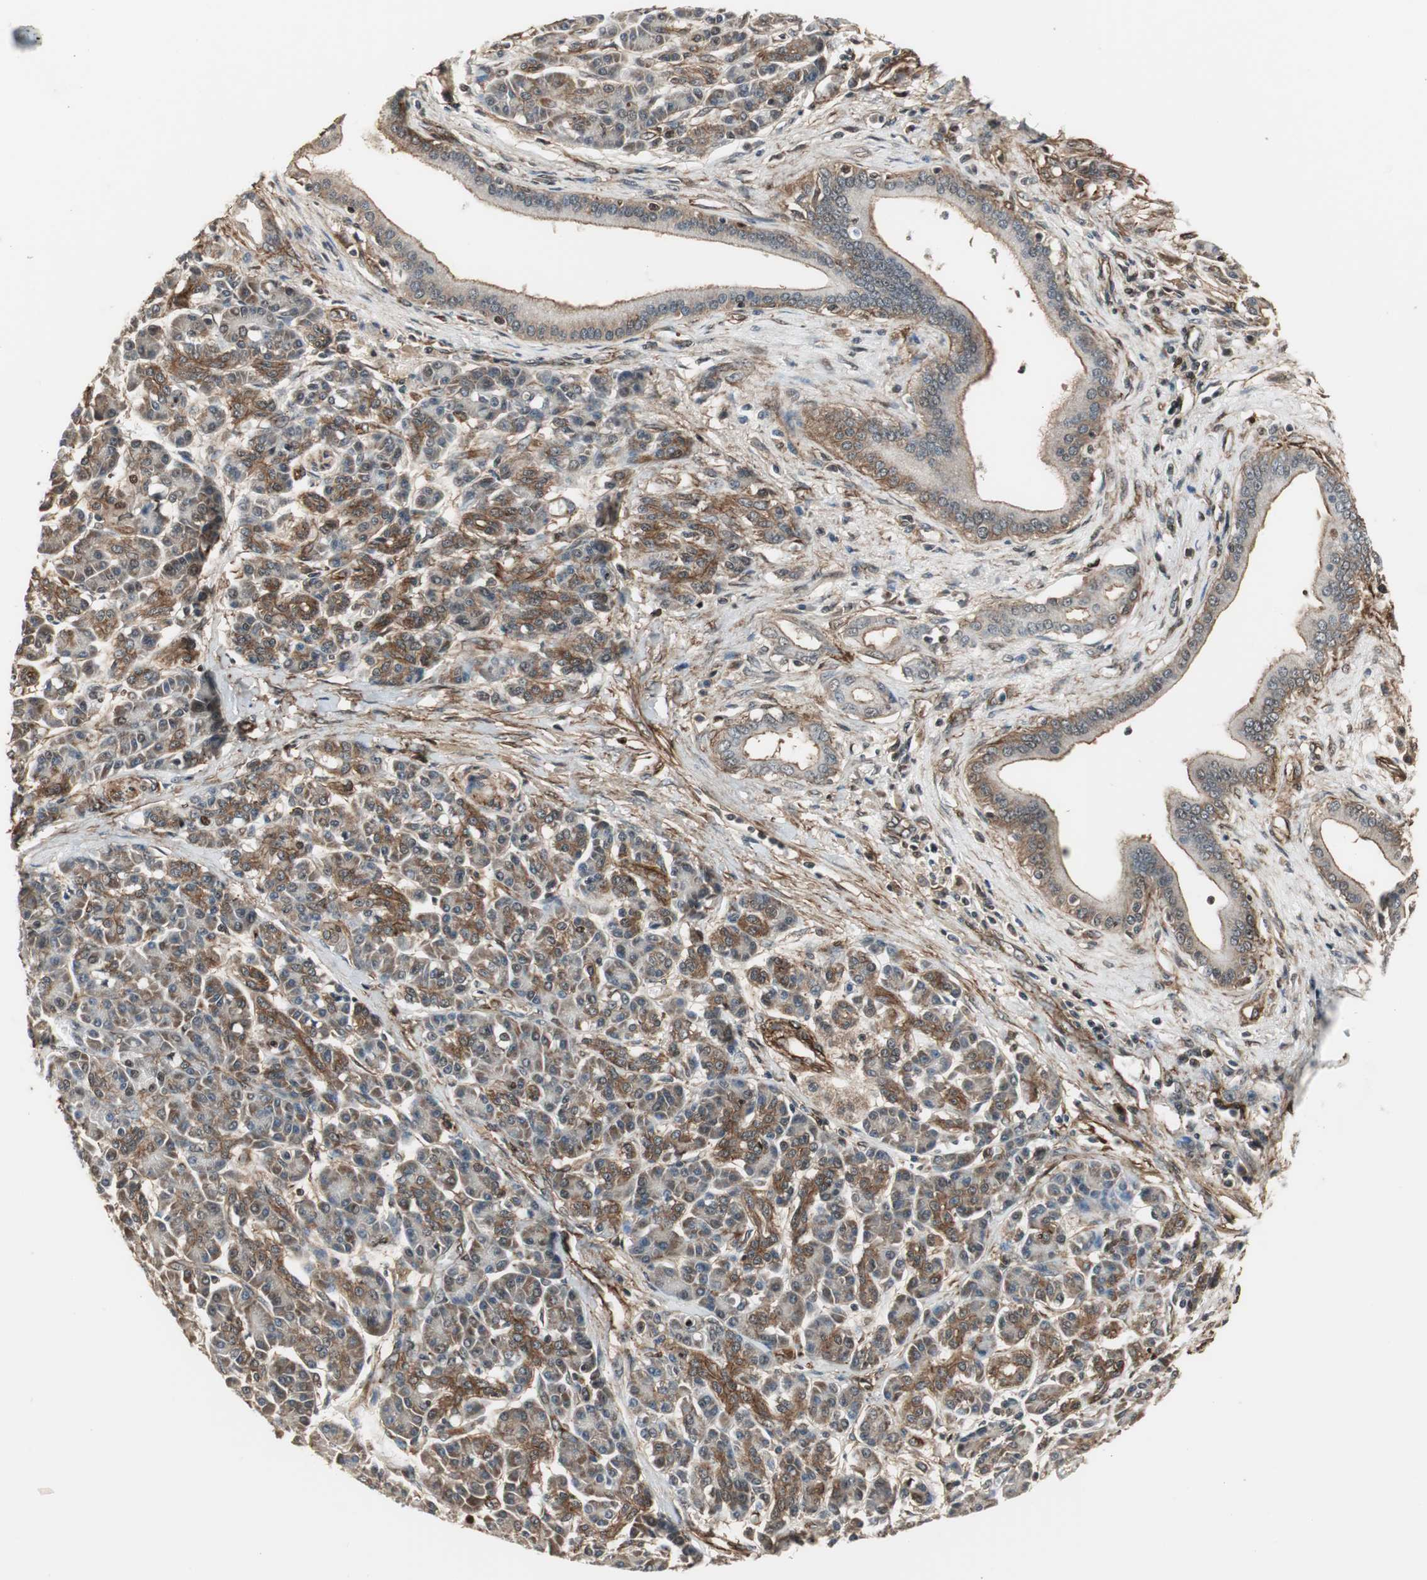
{"staining": {"intensity": "negative", "quantity": "none", "location": "none"}, "tissue": "pancreatic cancer", "cell_type": "Tumor cells", "image_type": "cancer", "snomed": [{"axis": "morphology", "description": "Adenocarcinoma, NOS"}, {"axis": "topography", "description": "Pancreas"}], "caption": "Tumor cells are negative for protein expression in human adenocarcinoma (pancreatic).", "gene": "PTPN11", "patient": {"sex": "male", "age": 59}}